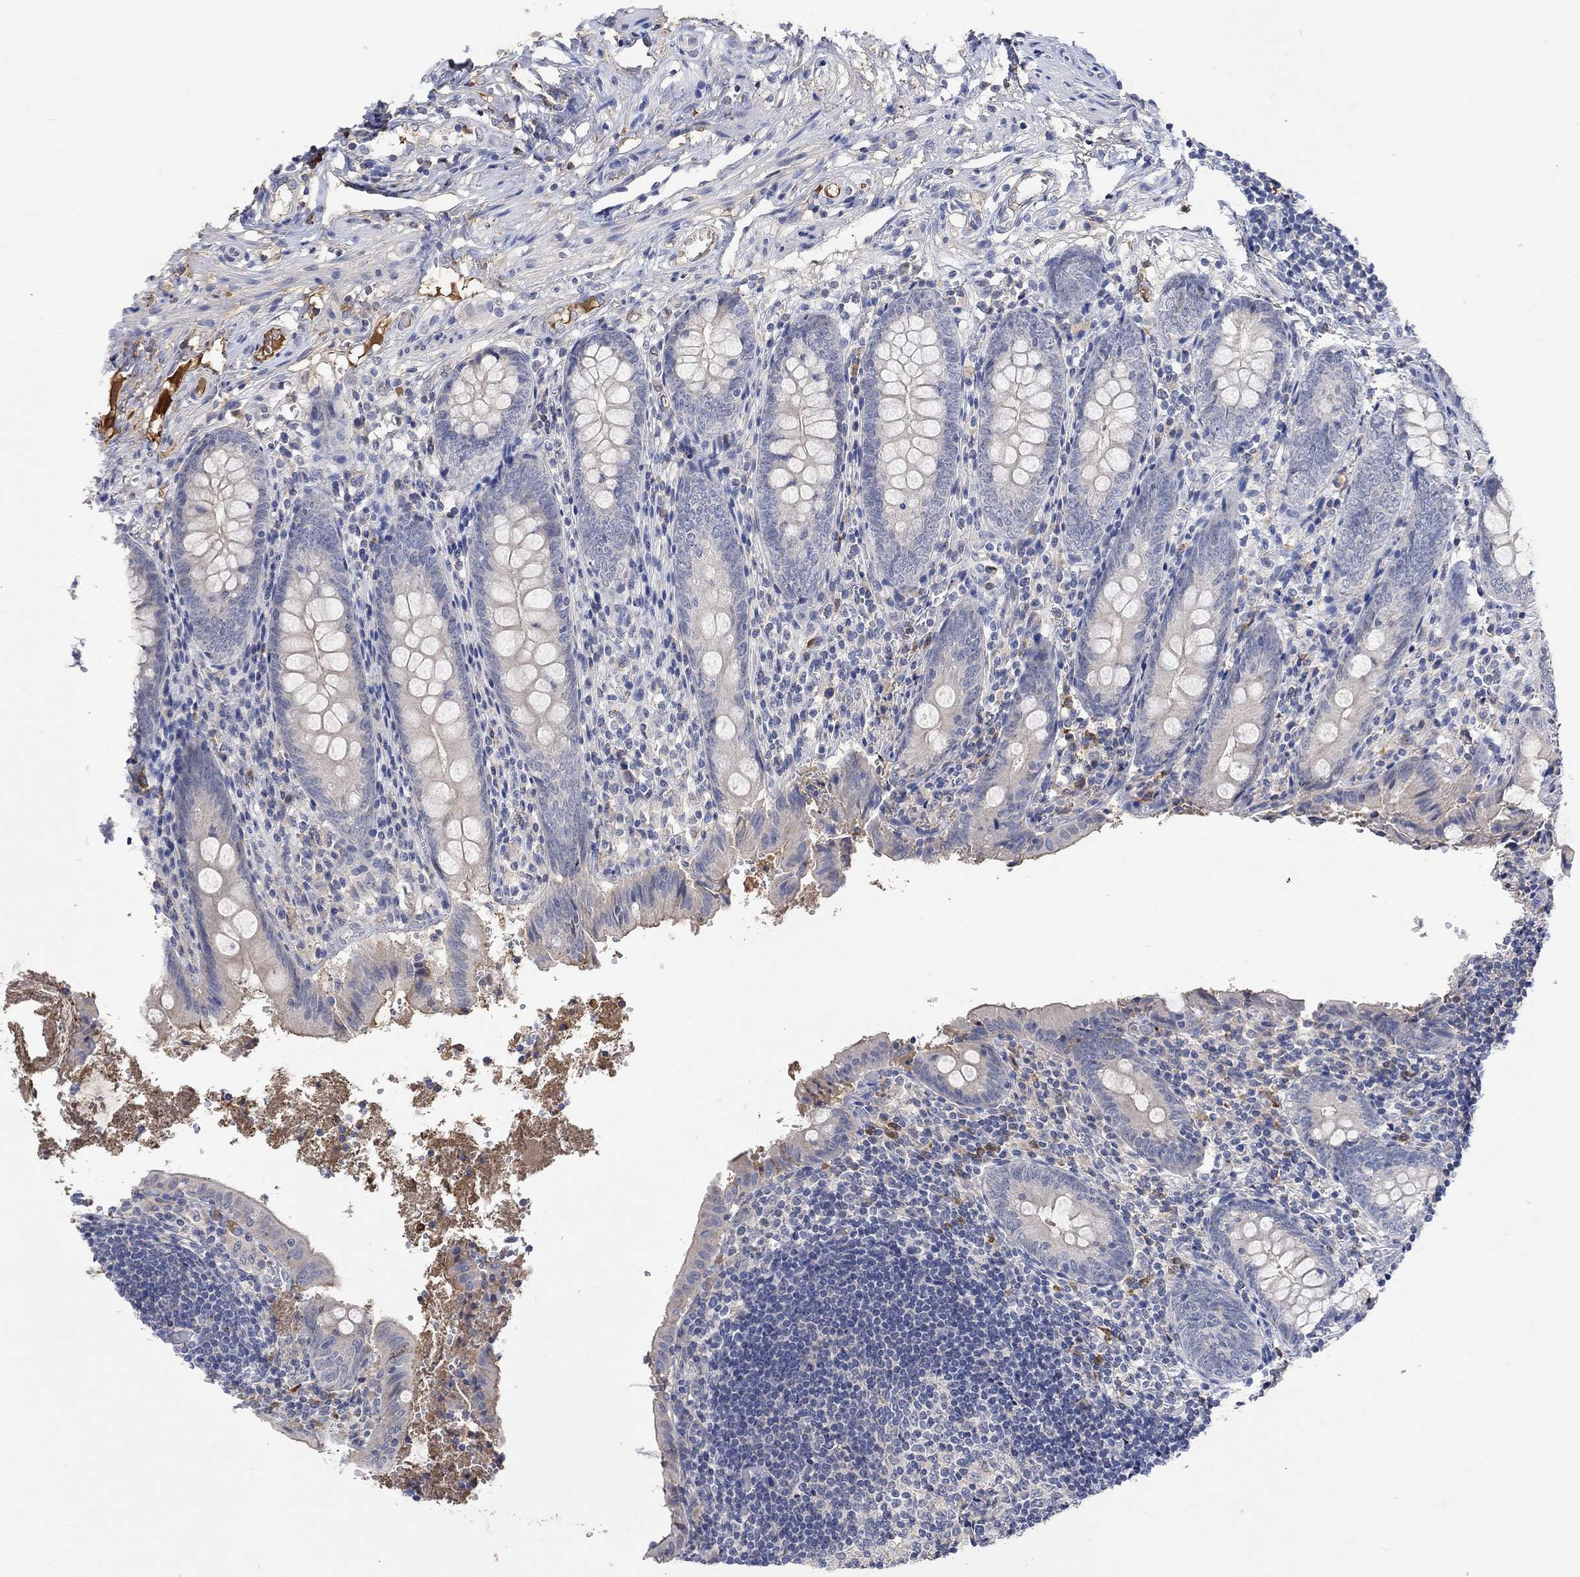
{"staining": {"intensity": "negative", "quantity": "none", "location": "none"}, "tissue": "appendix", "cell_type": "Glandular cells", "image_type": "normal", "snomed": [{"axis": "morphology", "description": "Normal tissue, NOS"}, {"axis": "topography", "description": "Appendix"}], "caption": "The photomicrograph displays no significant positivity in glandular cells of appendix.", "gene": "MSTN", "patient": {"sex": "female", "age": 23}}